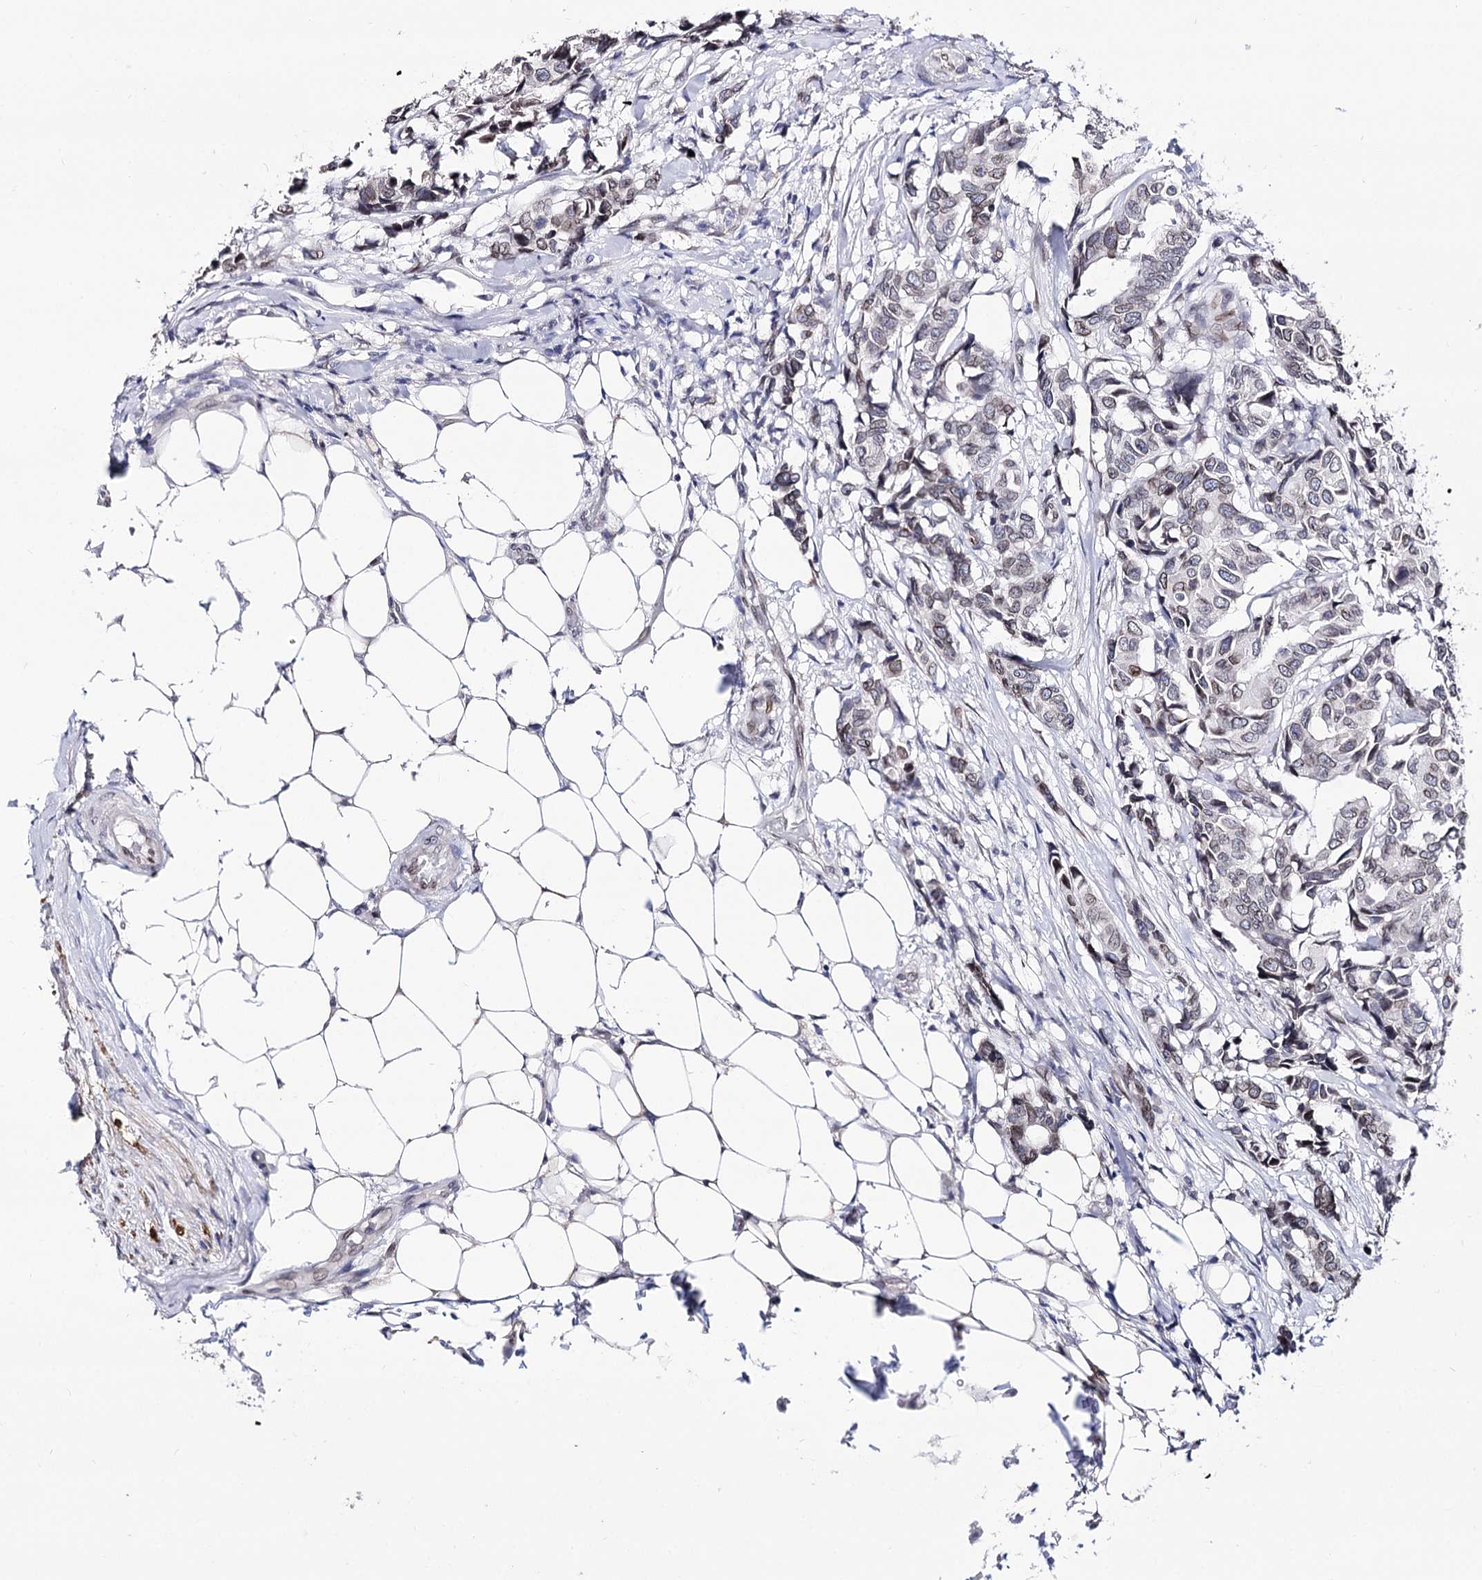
{"staining": {"intensity": "negative", "quantity": "none", "location": "none"}, "tissue": "breast cancer", "cell_type": "Tumor cells", "image_type": "cancer", "snomed": [{"axis": "morphology", "description": "Duct carcinoma"}, {"axis": "topography", "description": "Breast"}], "caption": "This is a photomicrograph of IHC staining of invasive ductal carcinoma (breast), which shows no staining in tumor cells. (Immunohistochemistry, brightfield microscopy, high magnification).", "gene": "TMEM201", "patient": {"sex": "female", "age": 87}}